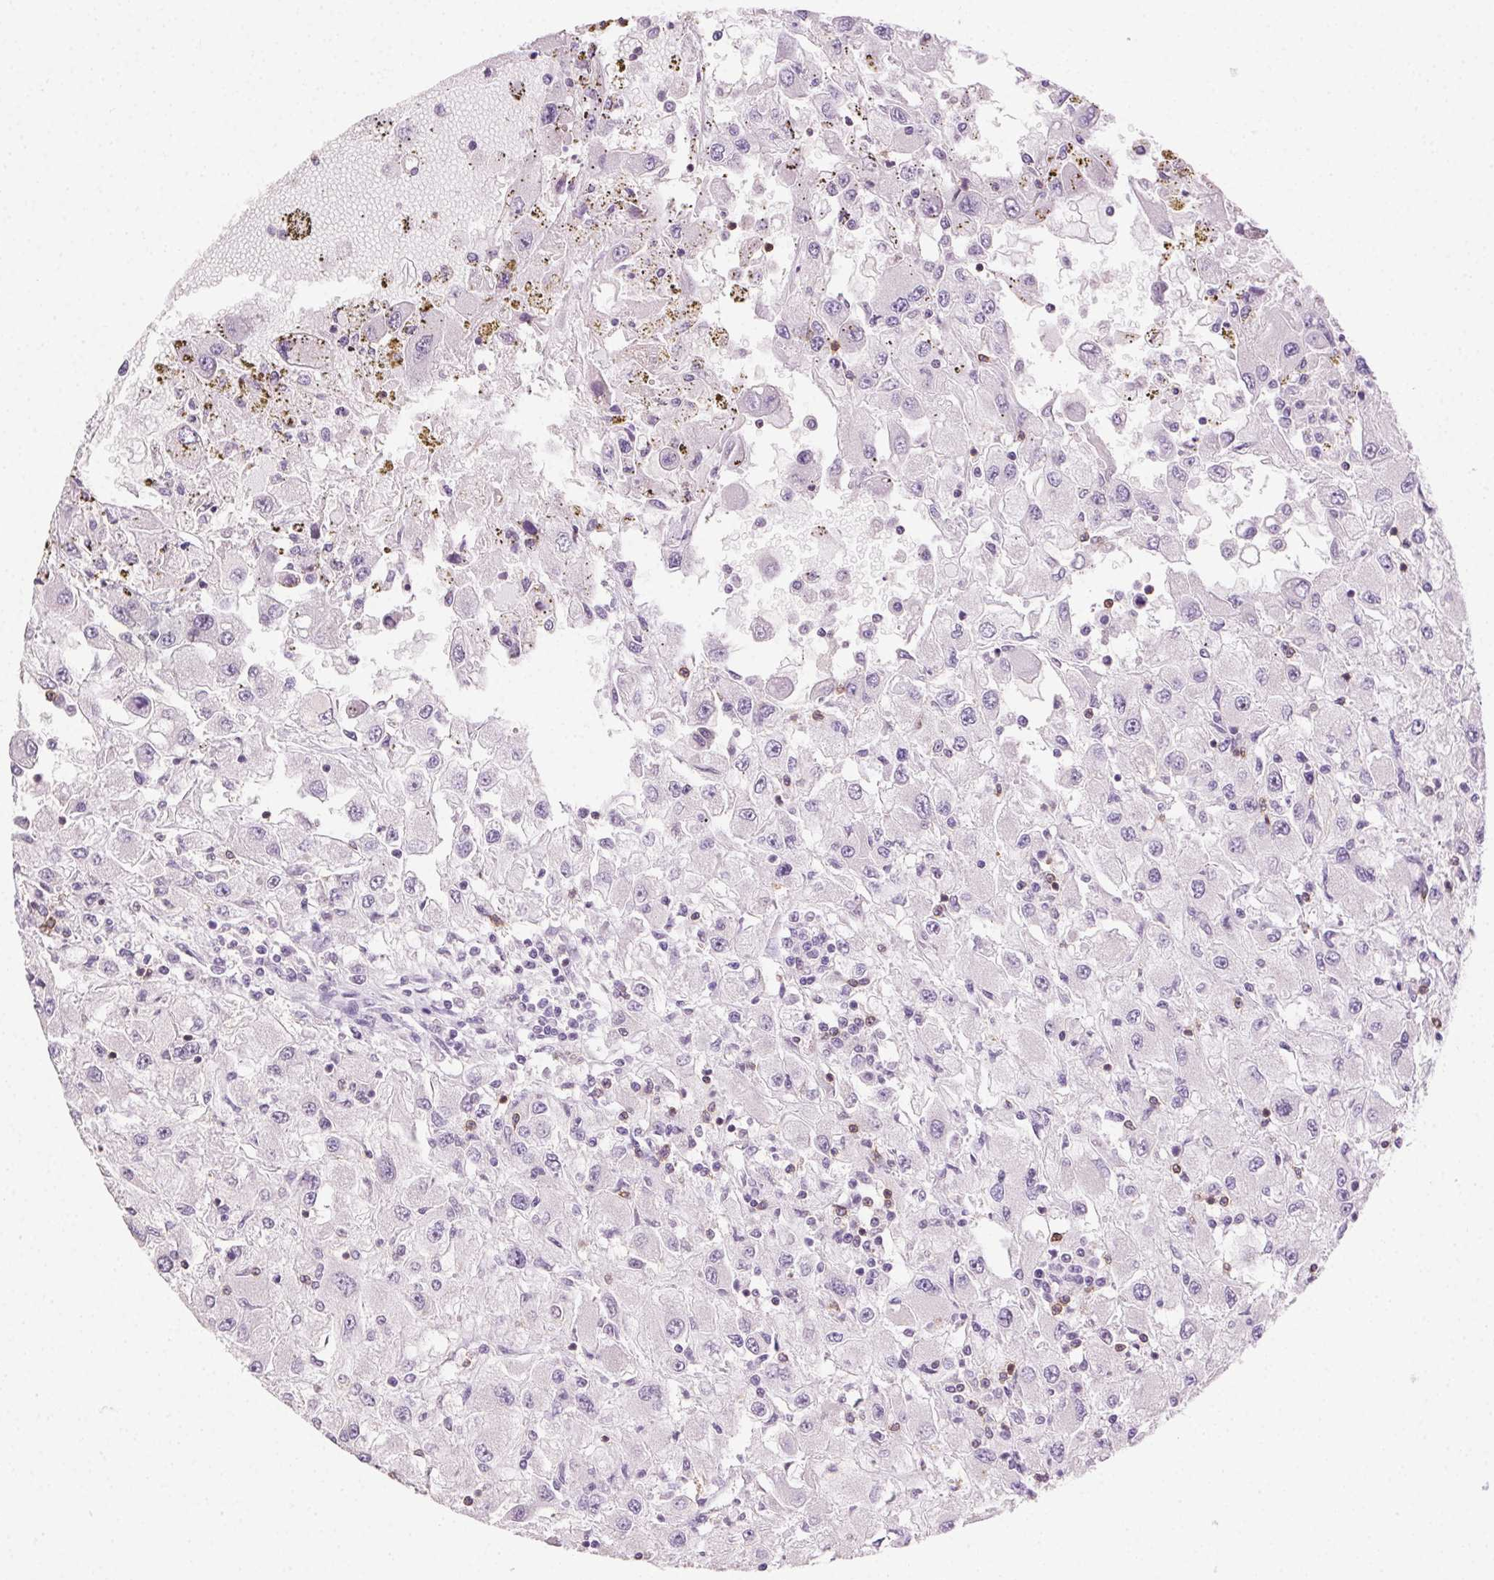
{"staining": {"intensity": "negative", "quantity": "none", "location": "none"}, "tissue": "renal cancer", "cell_type": "Tumor cells", "image_type": "cancer", "snomed": [{"axis": "morphology", "description": "Adenocarcinoma, NOS"}, {"axis": "topography", "description": "Kidney"}], "caption": "This is an IHC image of renal cancer (adenocarcinoma). There is no staining in tumor cells.", "gene": "AKAP5", "patient": {"sex": "female", "age": 67}}